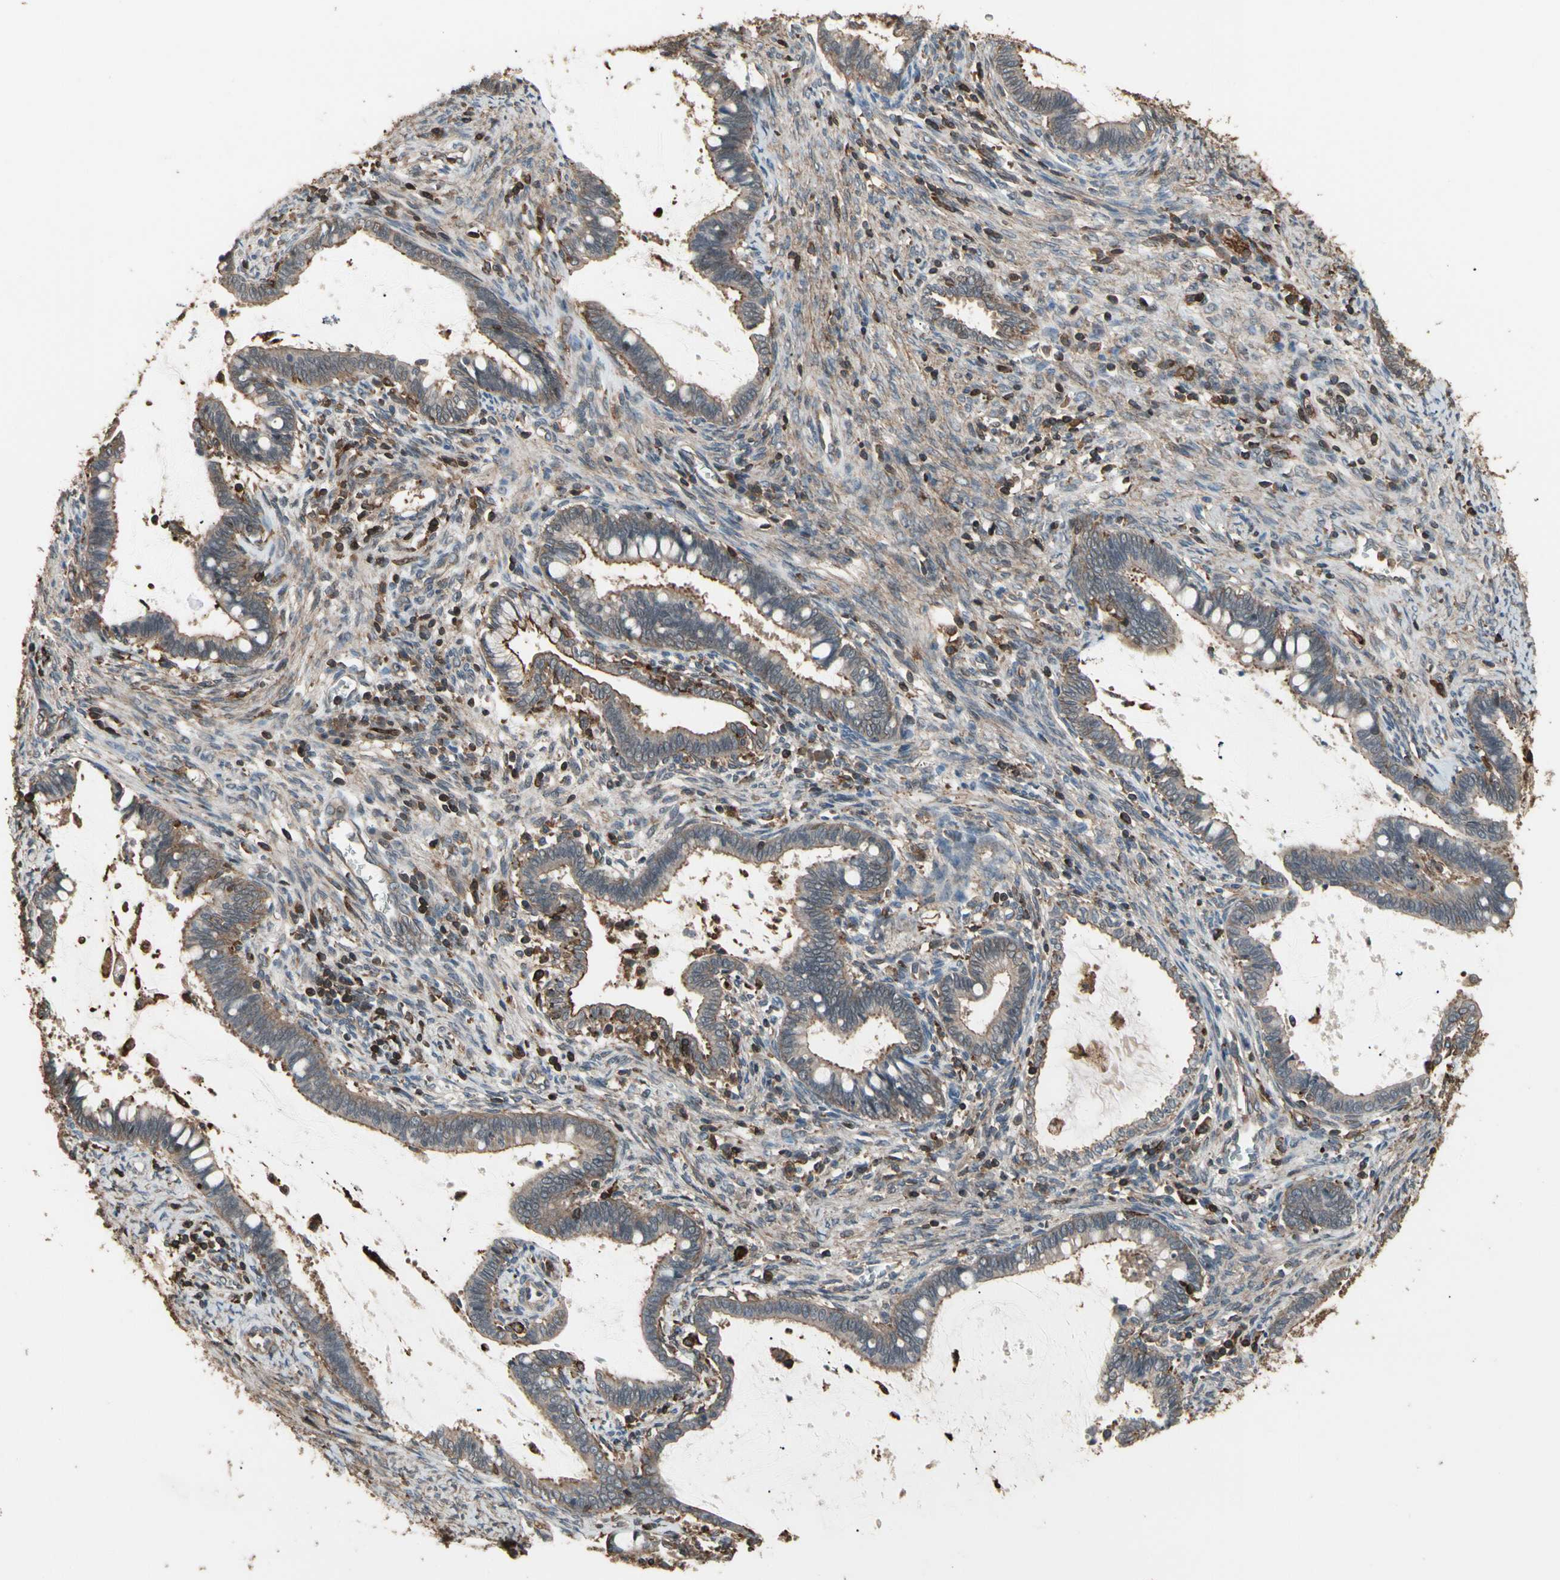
{"staining": {"intensity": "weak", "quantity": ">75%", "location": "cytoplasmic/membranous"}, "tissue": "cervical cancer", "cell_type": "Tumor cells", "image_type": "cancer", "snomed": [{"axis": "morphology", "description": "Adenocarcinoma, NOS"}, {"axis": "topography", "description": "Cervix"}], "caption": "Protein staining of cervical adenocarcinoma tissue shows weak cytoplasmic/membranous positivity in about >75% of tumor cells. (Stains: DAB (3,3'-diaminobenzidine) in brown, nuclei in blue, Microscopy: brightfield microscopy at high magnification).", "gene": "MAPK13", "patient": {"sex": "female", "age": 44}}